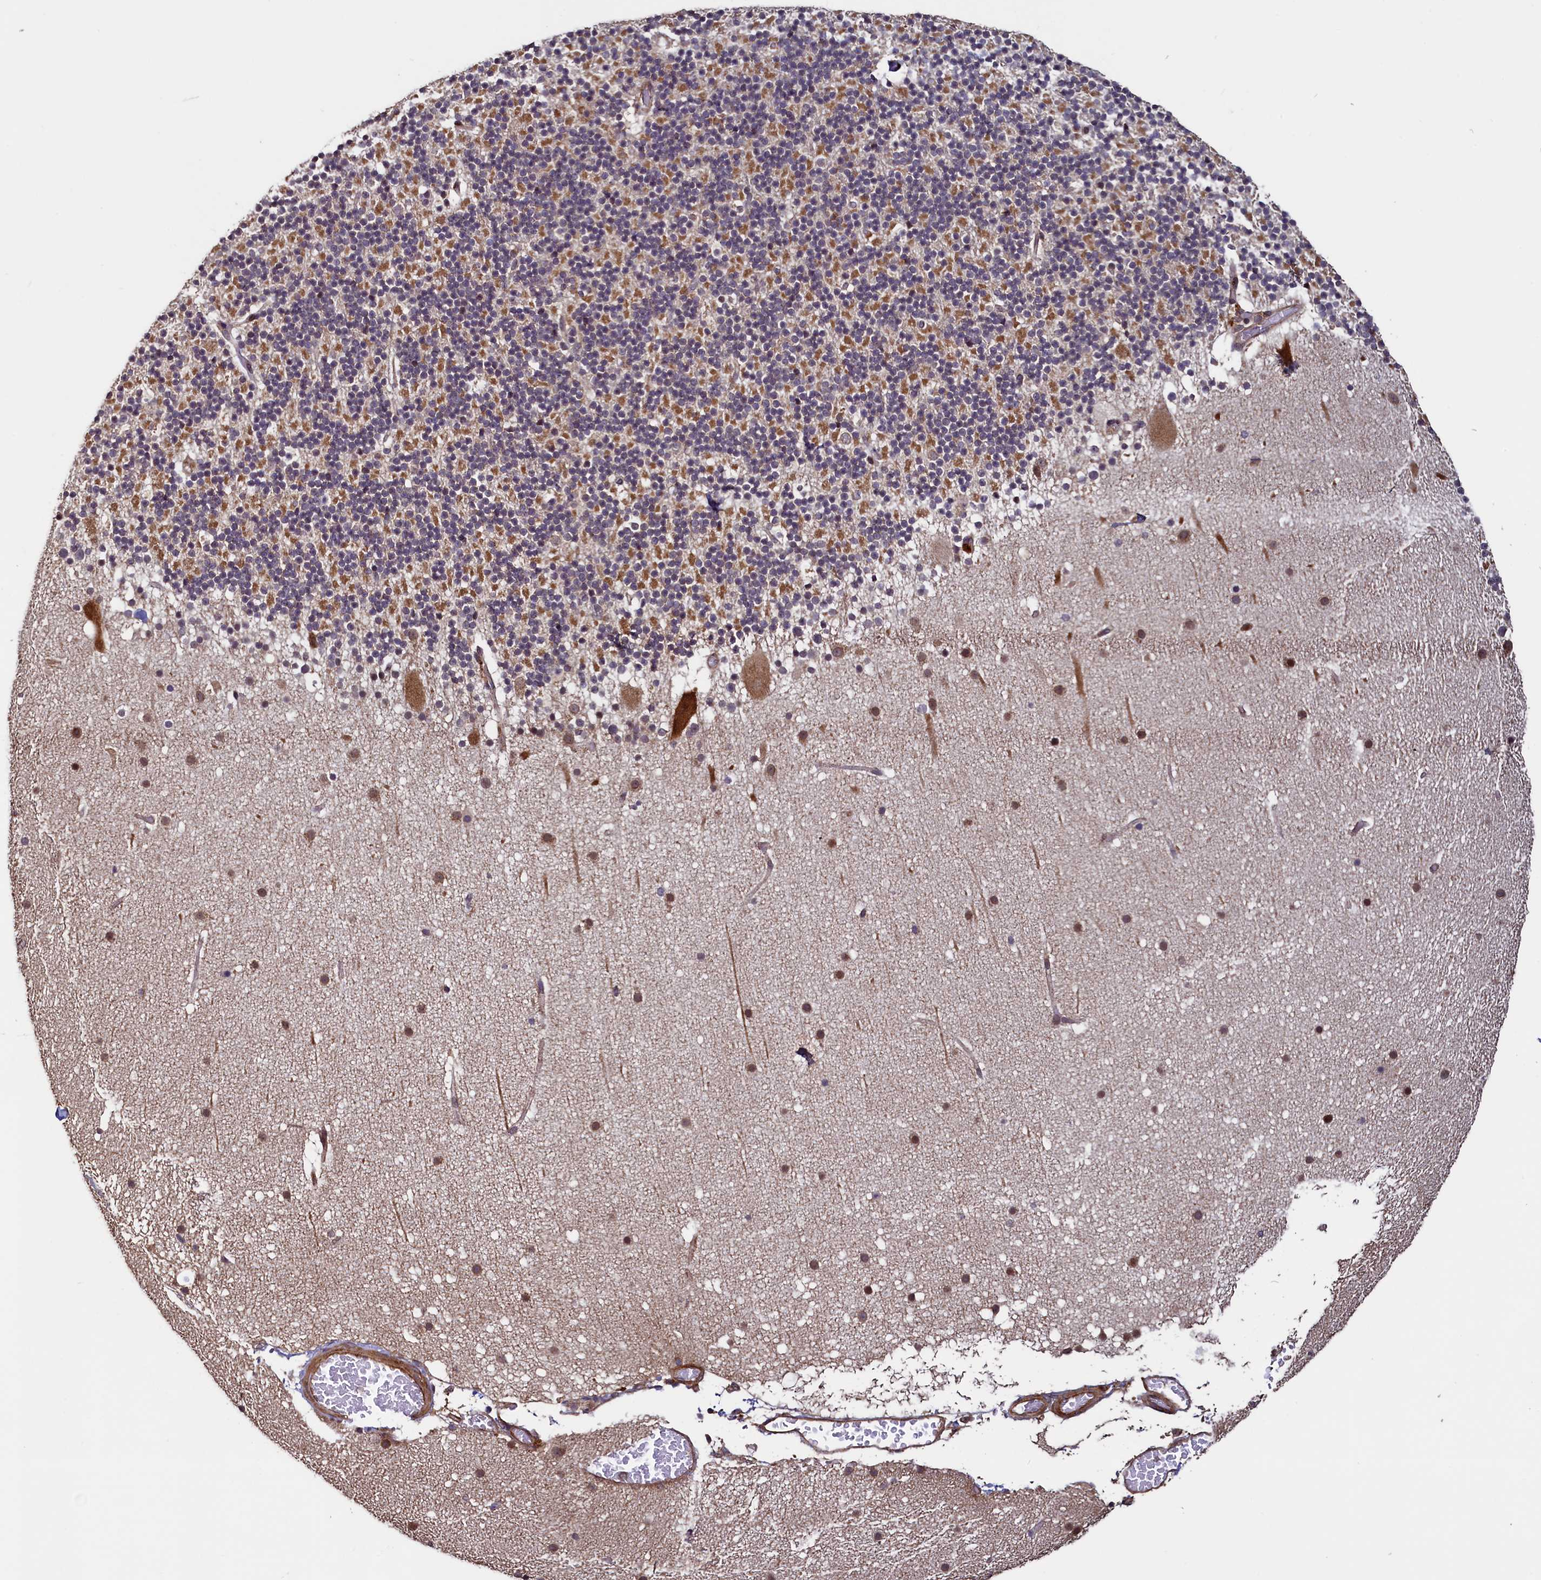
{"staining": {"intensity": "moderate", "quantity": "<25%", "location": "cytoplasmic/membranous"}, "tissue": "cerebellum", "cell_type": "Cells in granular layer", "image_type": "normal", "snomed": [{"axis": "morphology", "description": "Normal tissue, NOS"}, {"axis": "topography", "description": "Cerebellum"}], "caption": "Moderate cytoplasmic/membranous expression is identified in about <25% of cells in granular layer in normal cerebellum. (DAB (3,3'-diaminobenzidine) IHC with brightfield microscopy, high magnification).", "gene": "RBFA", "patient": {"sex": "male", "age": 57}}